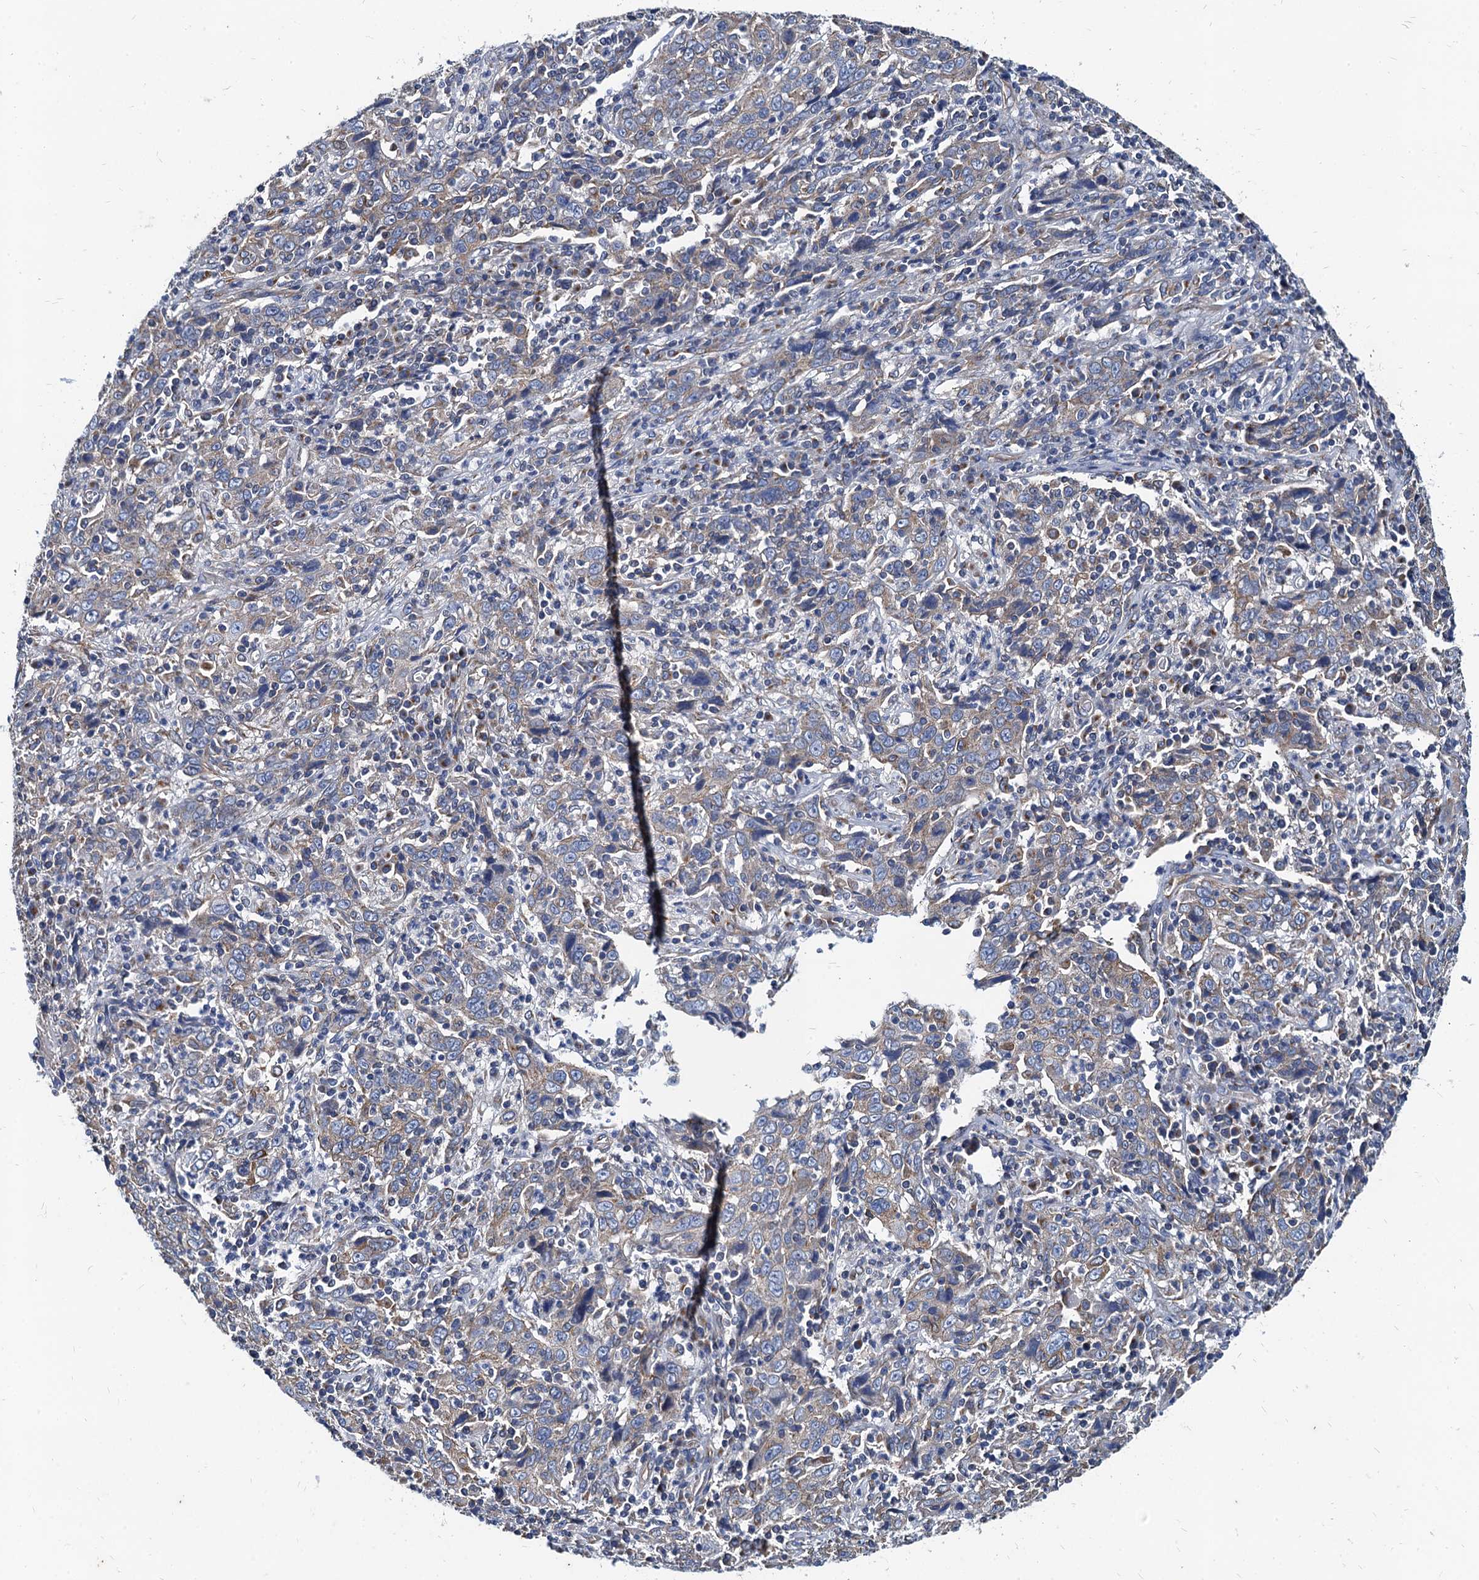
{"staining": {"intensity": "moderate", "quantity": "<25%", "location": "cytoplasmic/membranous"}, "tissue": "cervical cancer", "cell_type": "Tumor cells", "image_type": "cancer", "snomed": [{"axis": "morphology", "description": "Squamous cell carcinoma, NOS"}, {"axis": "topography", "description": "Cervix"}], "caption": "The image reveals a brown stain indicating the presence of a protein in the cytoplasmic/membranous of tumor cells in squamous cell carcinoma (cervical).", "gene": "NGRN", "patient": {"sex": "female", "age": 46}}